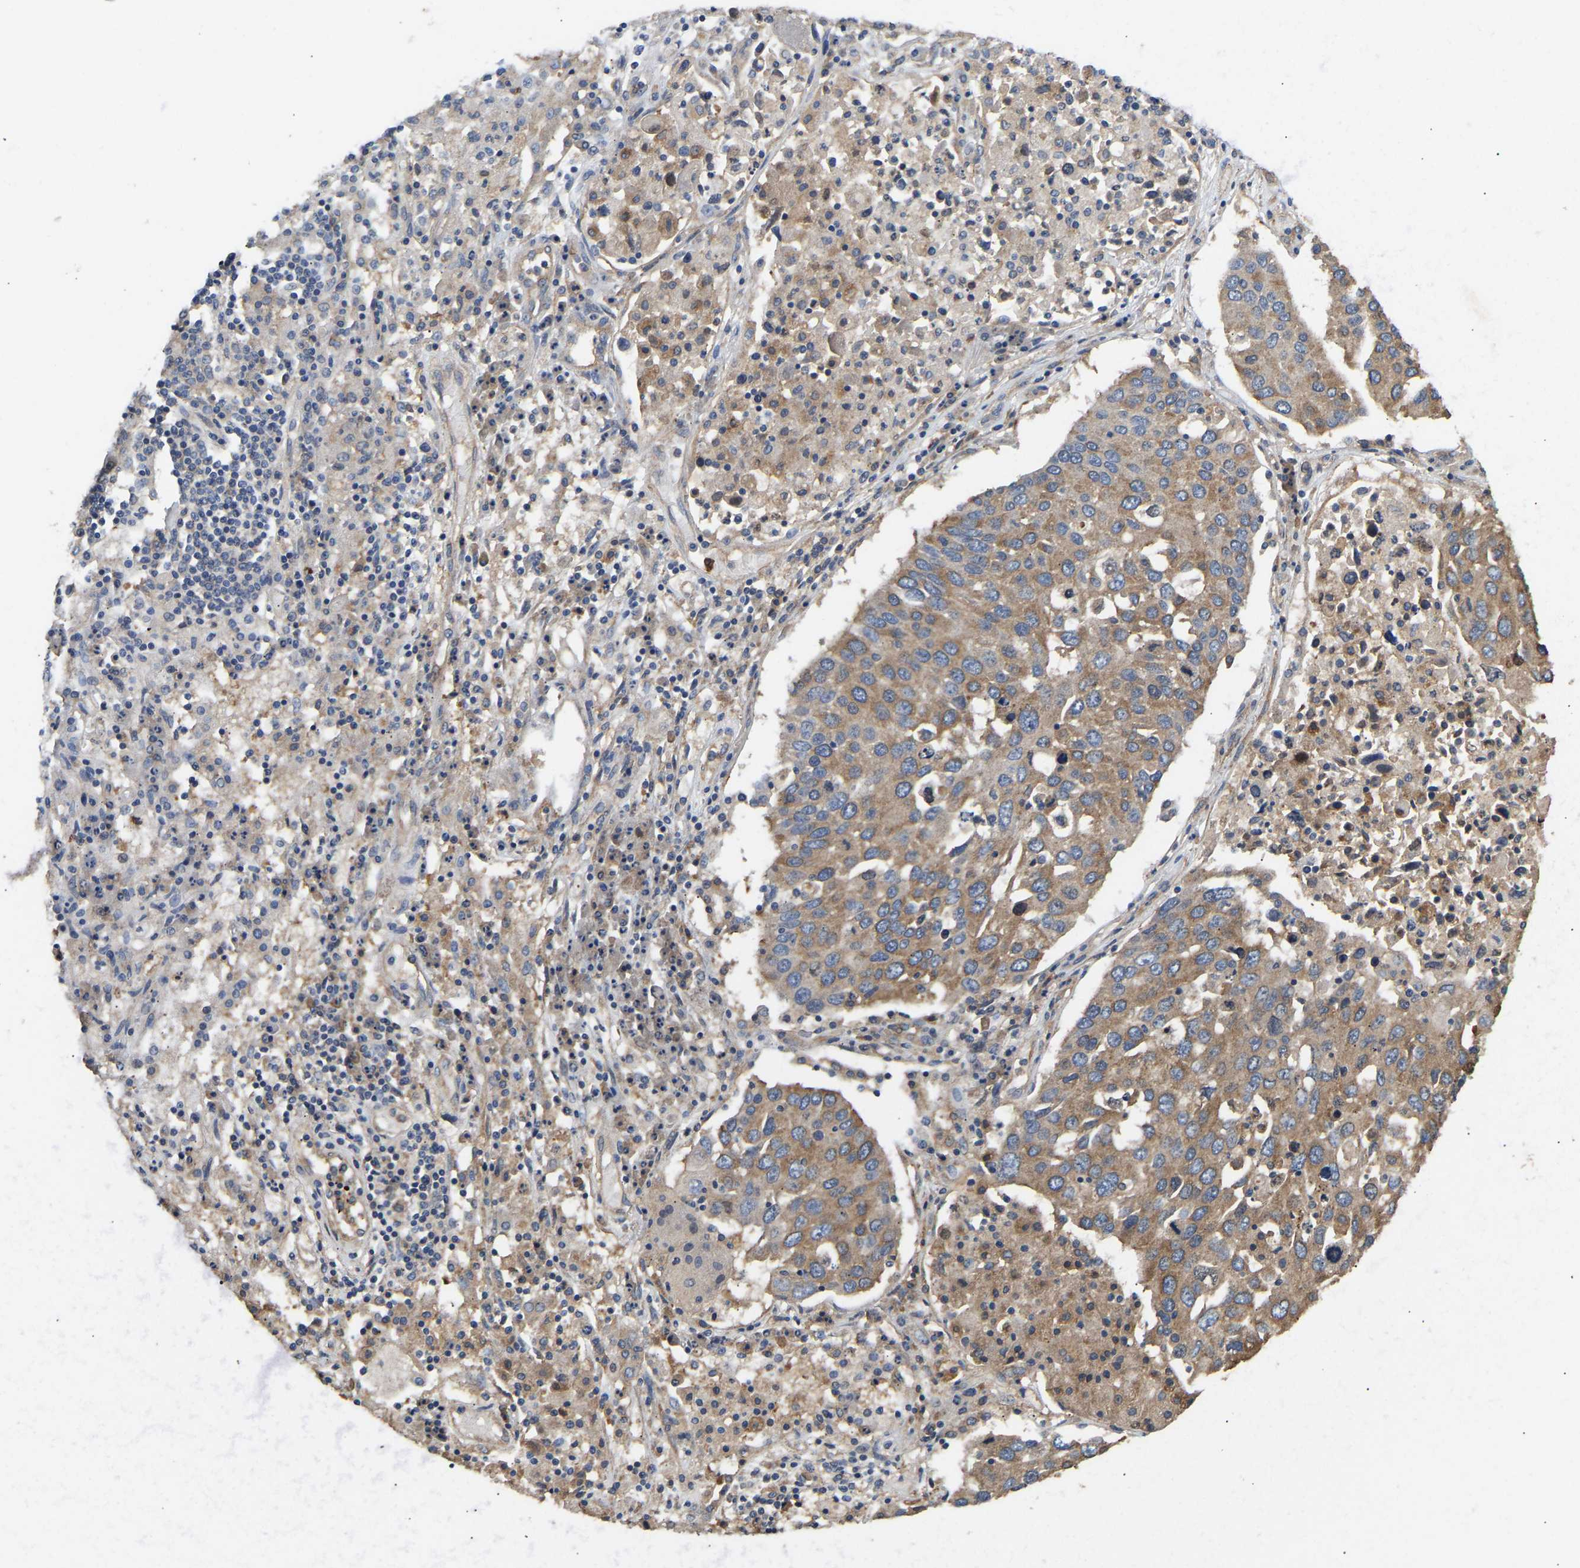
{"staining": {"intensity": "moderate", "quantity": ">75%", "location": "cytoplasmic/membranous"}, "tissue": "lung cancer", "cell_type": "Tumor cells", "image_type": "cancer", "snomed": [{"axis": "morphology", "description": "Squamous cell carcinoma, NOS"}, {"axis": "topography", "description": "Lung"}], "caption": "Lung cancer (squamous cell carcinoma) was stained to show a protein in brown. There is medium levels of moderate cytoplasmic/membranous staining in approximately >75% of tumor cells. The protein is shown in brown color, while the nuclei are stained blue.", "gene": "AIMP2", "patient": {"sex": "male", "age": 65}}